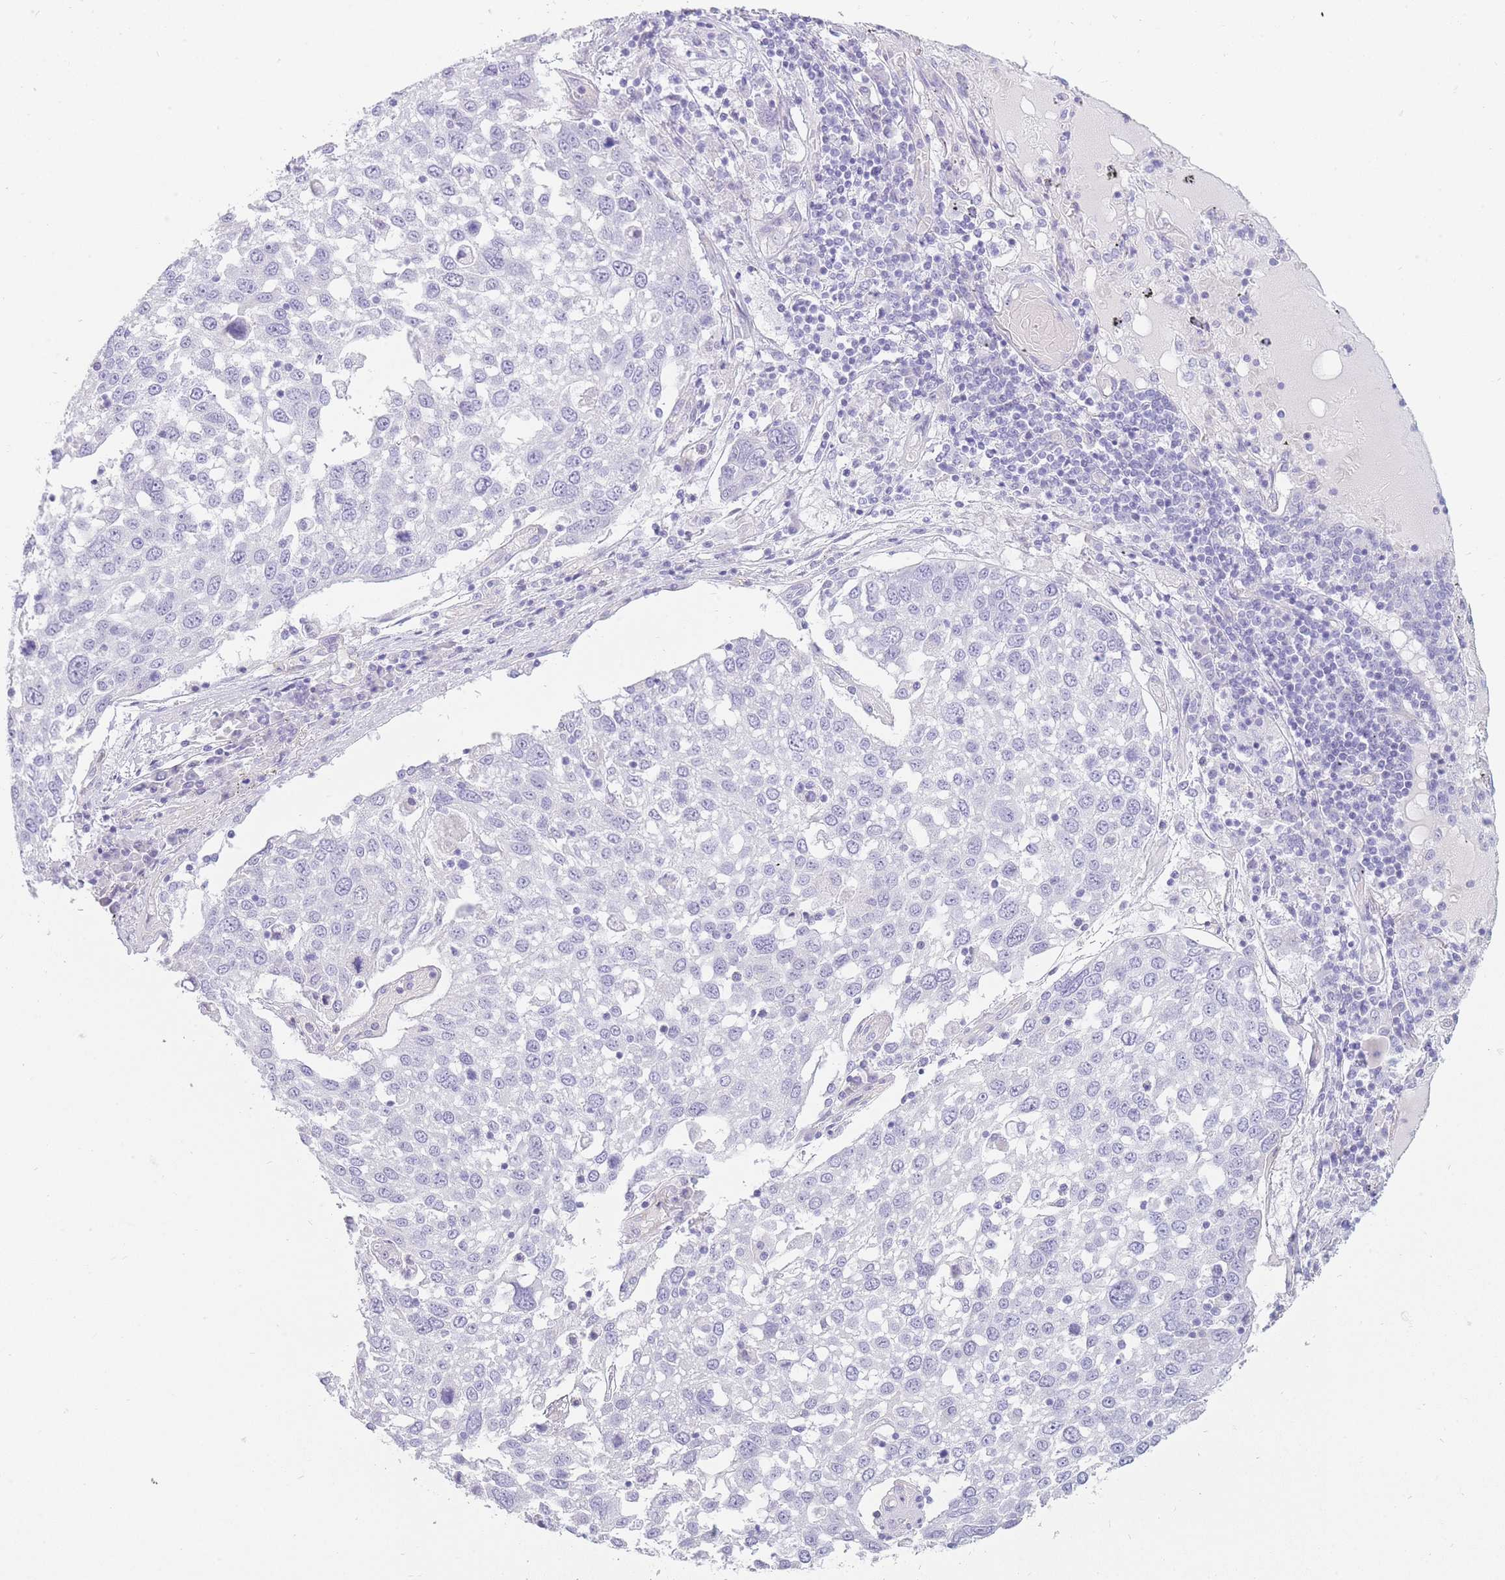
{"staining": {"intensity": "negative", "quantity": "none", "location": "none"}, "tissue": "lung cancer", "cell_type": "Tumor cells", "image_type": "cancer", "snomed": [{"axis": "morphology", "description": "Squamous cell carcinoma, NOS"}, {"axis": "topography", "description": "Lung"}], "caption": "DAB (3,3'-diaminobenzidine) immunohistochemical staining of human lung cancer (squamous cell carcinoma) exhibits no significant expression in tumor cells.", "gene": "UPK1A", "patient": {"sex": "male", "age": 65}}